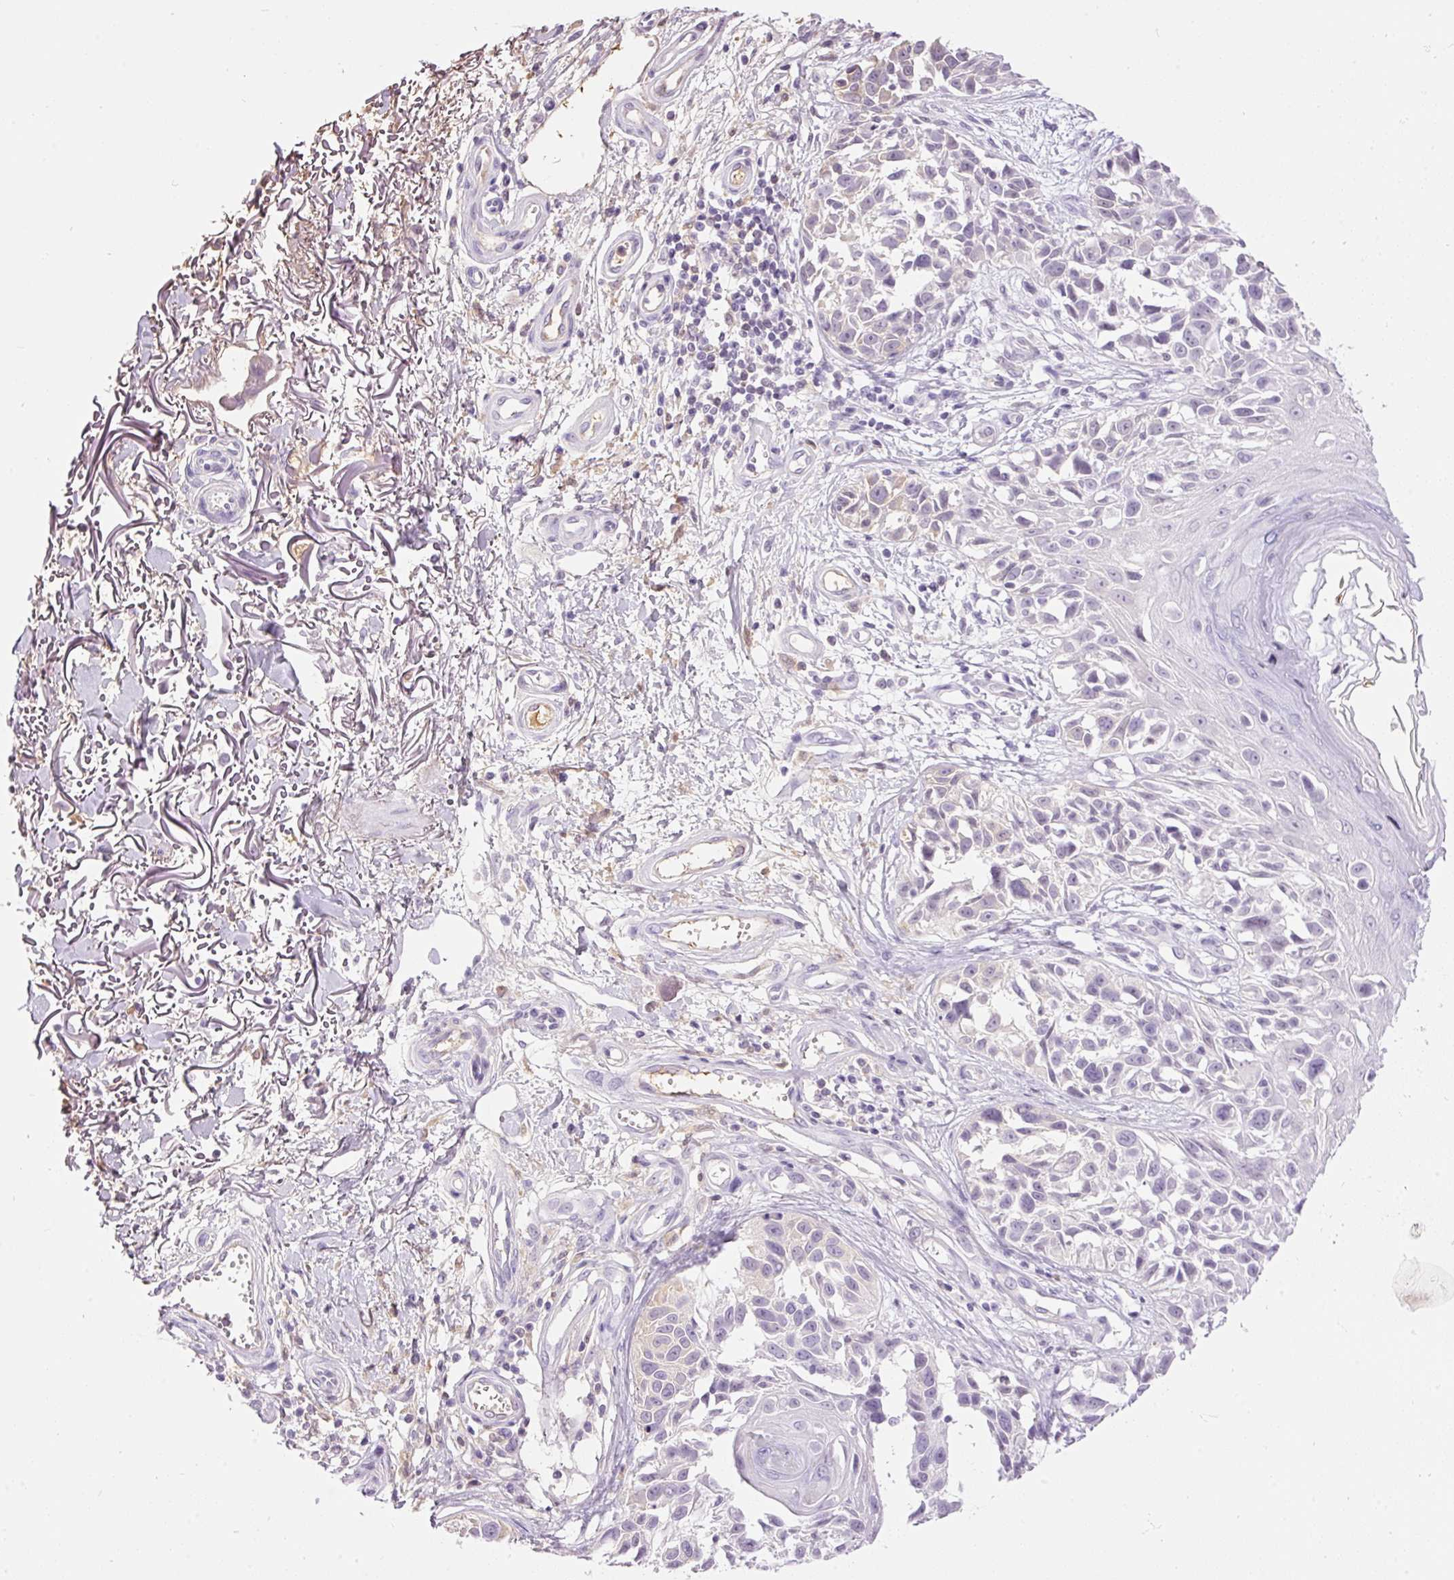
{"staining": {"intensity": "negative", "quantity": "none", "location": "none"}, "tissue": "melanoma", "cell_type": "Tumor cells", "image_type": "cancer", "snomed": [{"axis": "morphology", "description": "Malignant melanoma, NOS"}, {"axis": "topography", "description": "Skin"}], "caption": "Immunohistochemical staining of human malignant melanoma demonstrates no significant positivity in tumor cells.", "gene": "PRPF38B", "patient": {"sex": "male", "age": 73}}